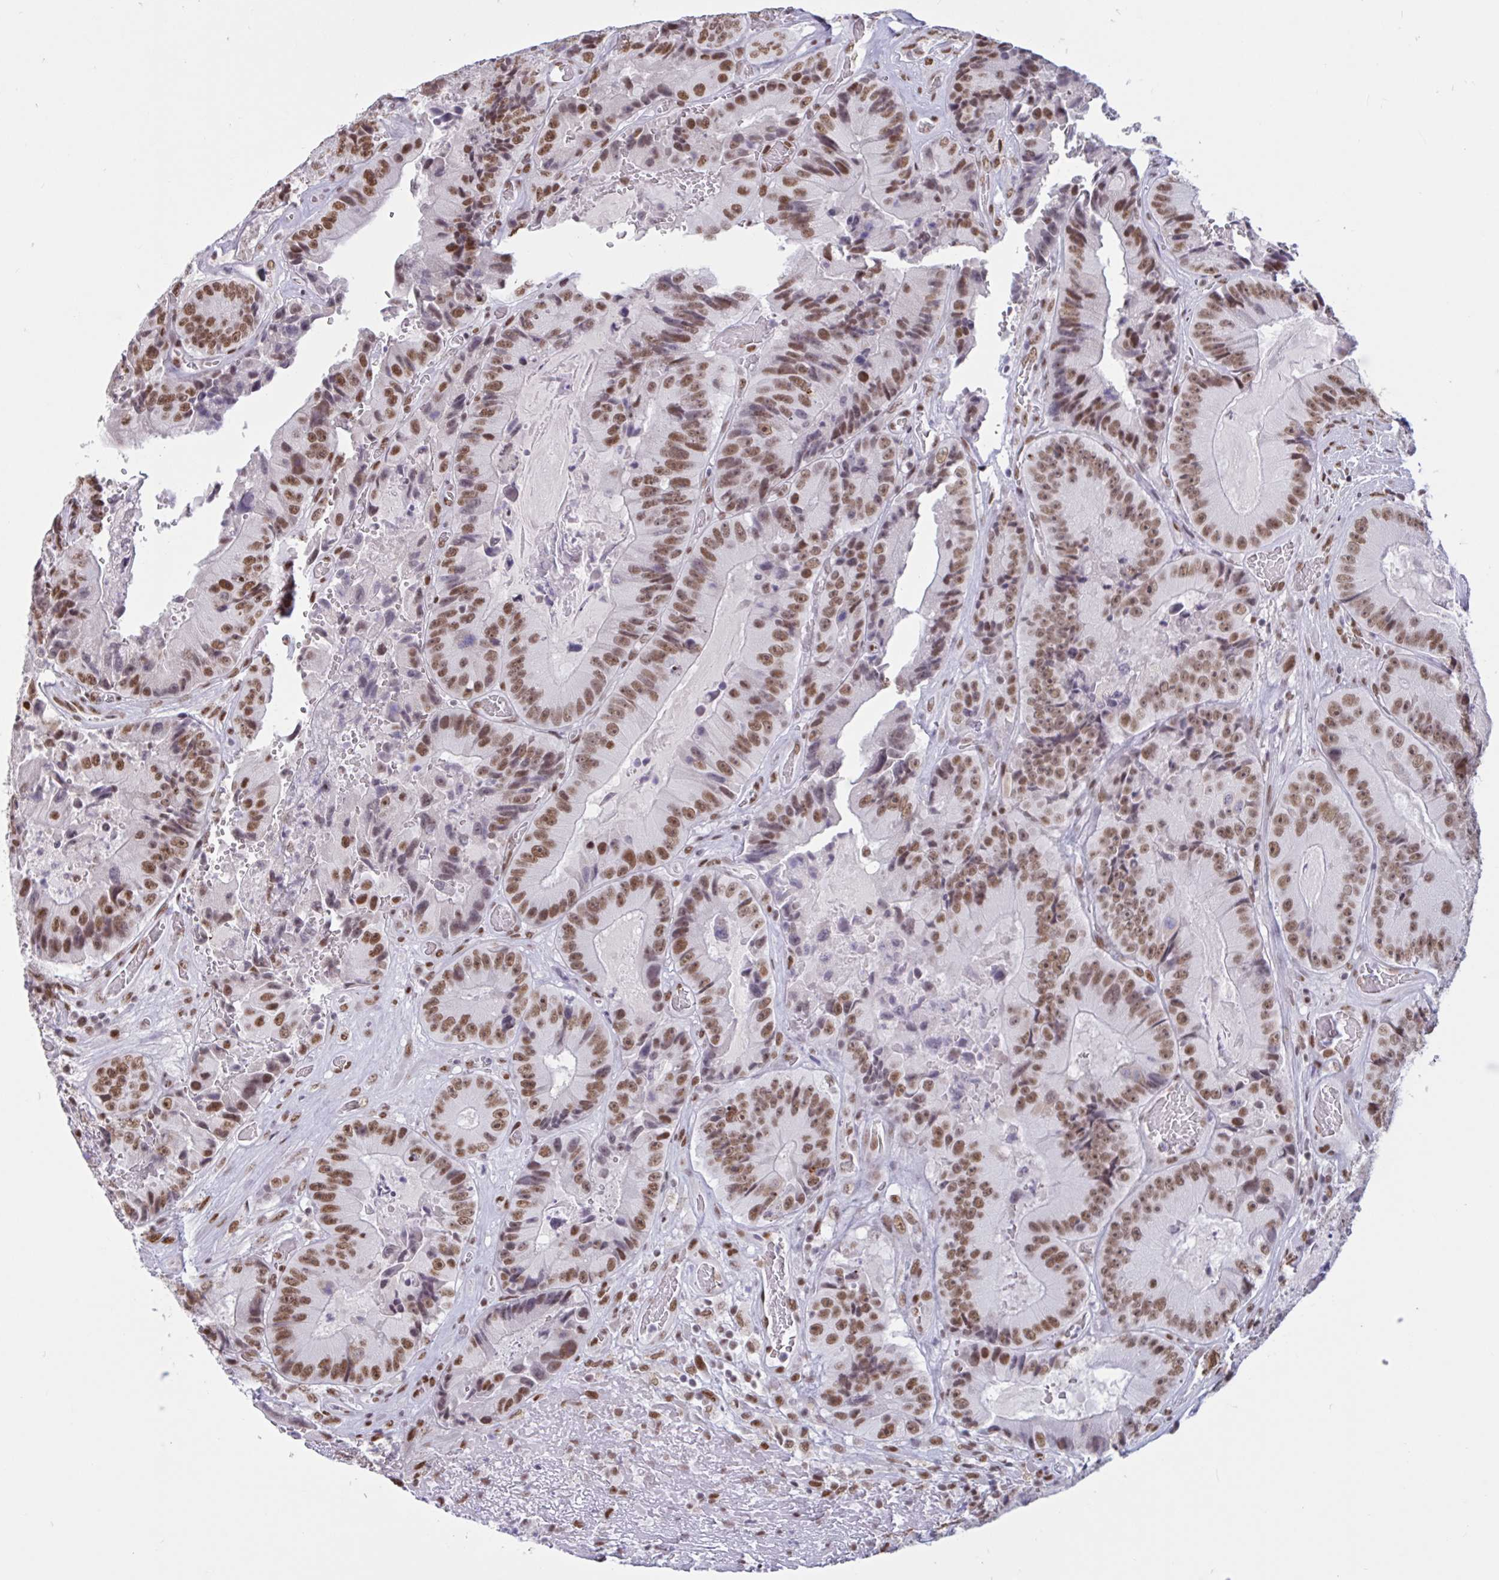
{"staining": {"intensity": "moderate", "quantity": ">75%", "location": "nuclear"}, "tissue": "colorectal cancer", "cell_type": "Tumor cells", "image_type": "cancer", "snomed": [{"axis": "morphology", "description": "Adenocarcinoma, NOS"}, {"axis": "topography", "description": "Colon"}], "caption": "A brown stain highlights moderate nuclear expression of a protein in colorectal cancer tumor cells.", "gene": "CBFA2T2", "patient": {"sex": "female", "age": 86}}